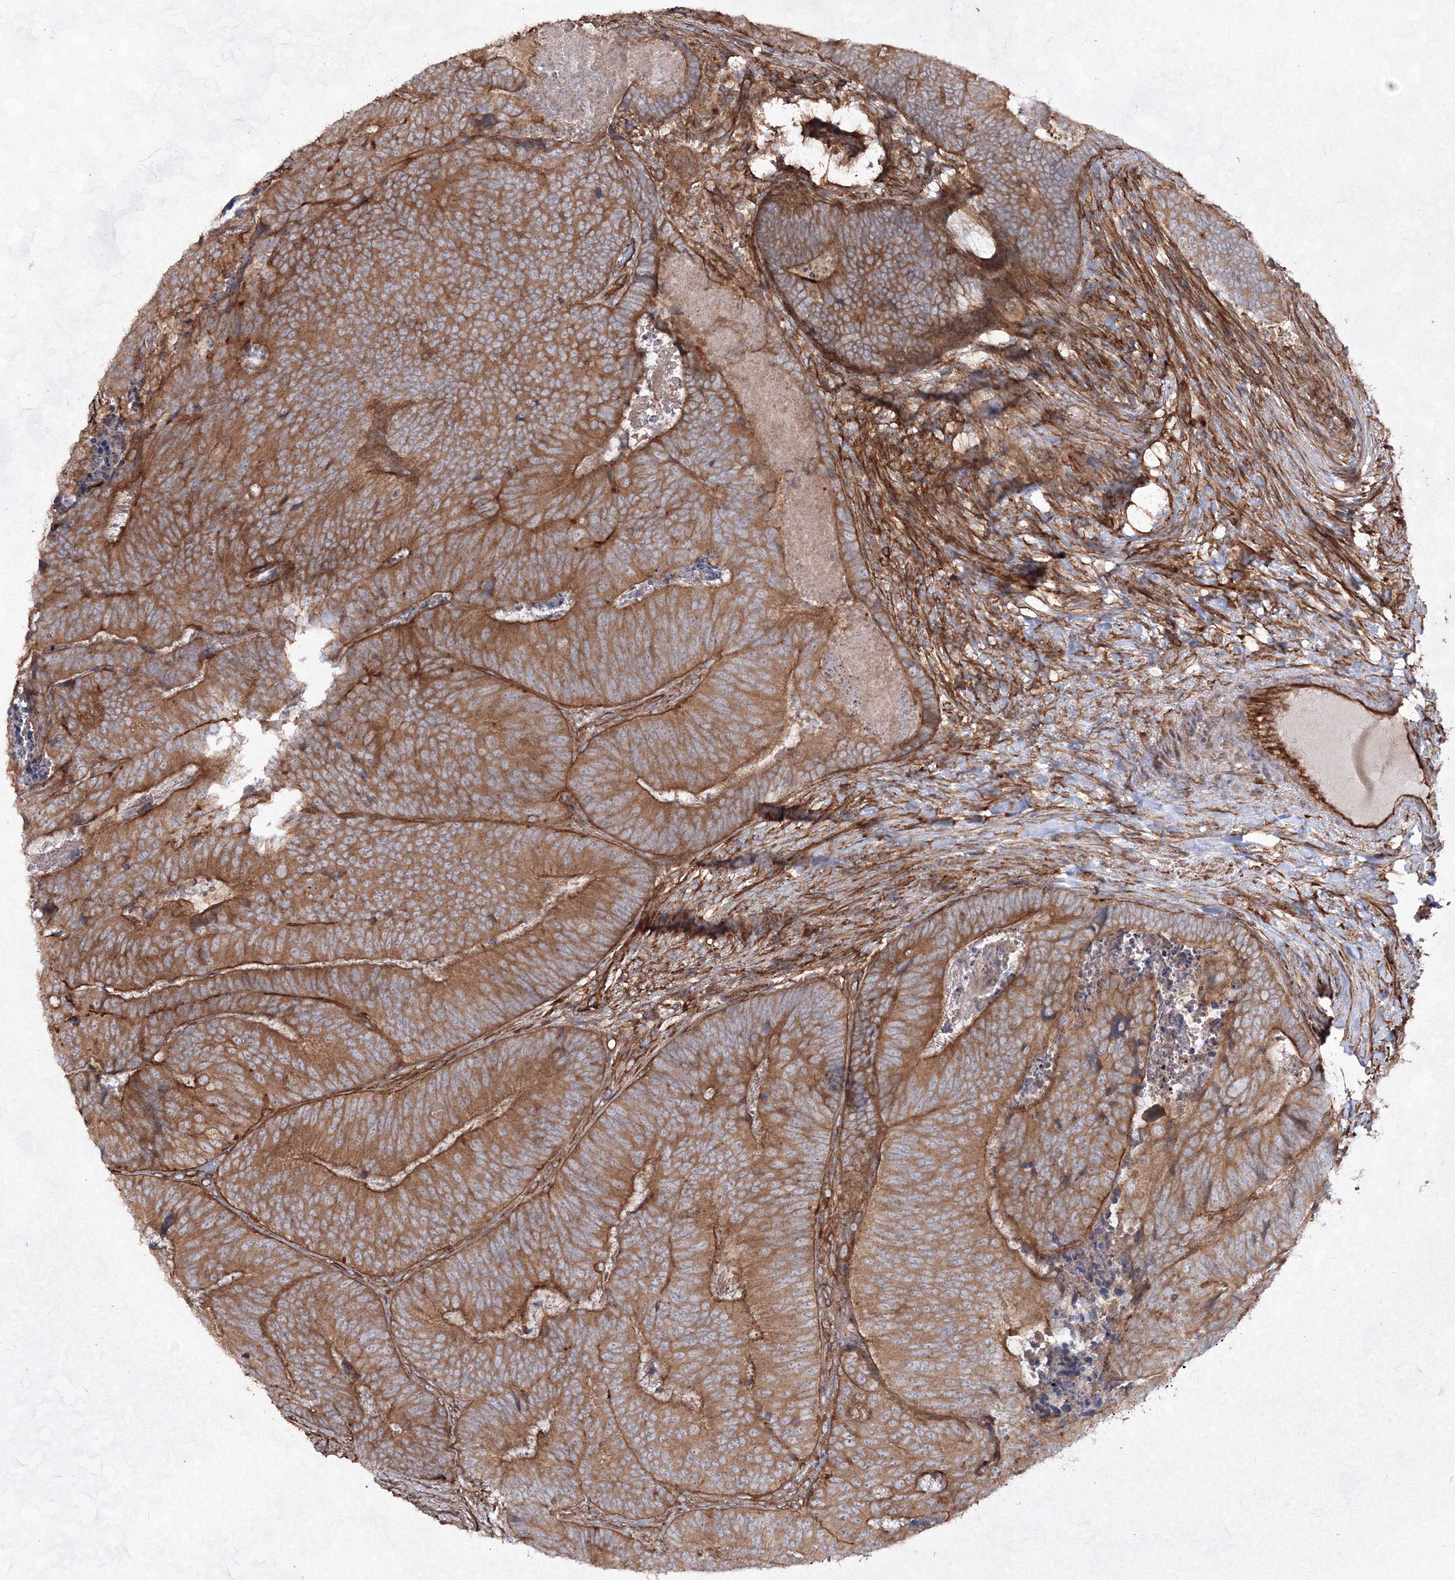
{"staining": {"intensity": "moderate", "quantity": ">75%", "location": "cytoplasmic/membranous"}, "tissue": "colorectal cancer", "cell_type": "Tumor cells", "image_type": "cancer", "snomed": [{"axis": "morphology", "description": "Adenocarcinoma, NOS"}, {"axis": "topography", "description": "Colon"}], "caption": "Protein expression analysis of colorectal cancer demonstrates moderate cytoplasmic/membranous positivity in about >75% of tumor cells.", "gene": "EXOC6", "patient": {"sex": "female", "age": 67}}